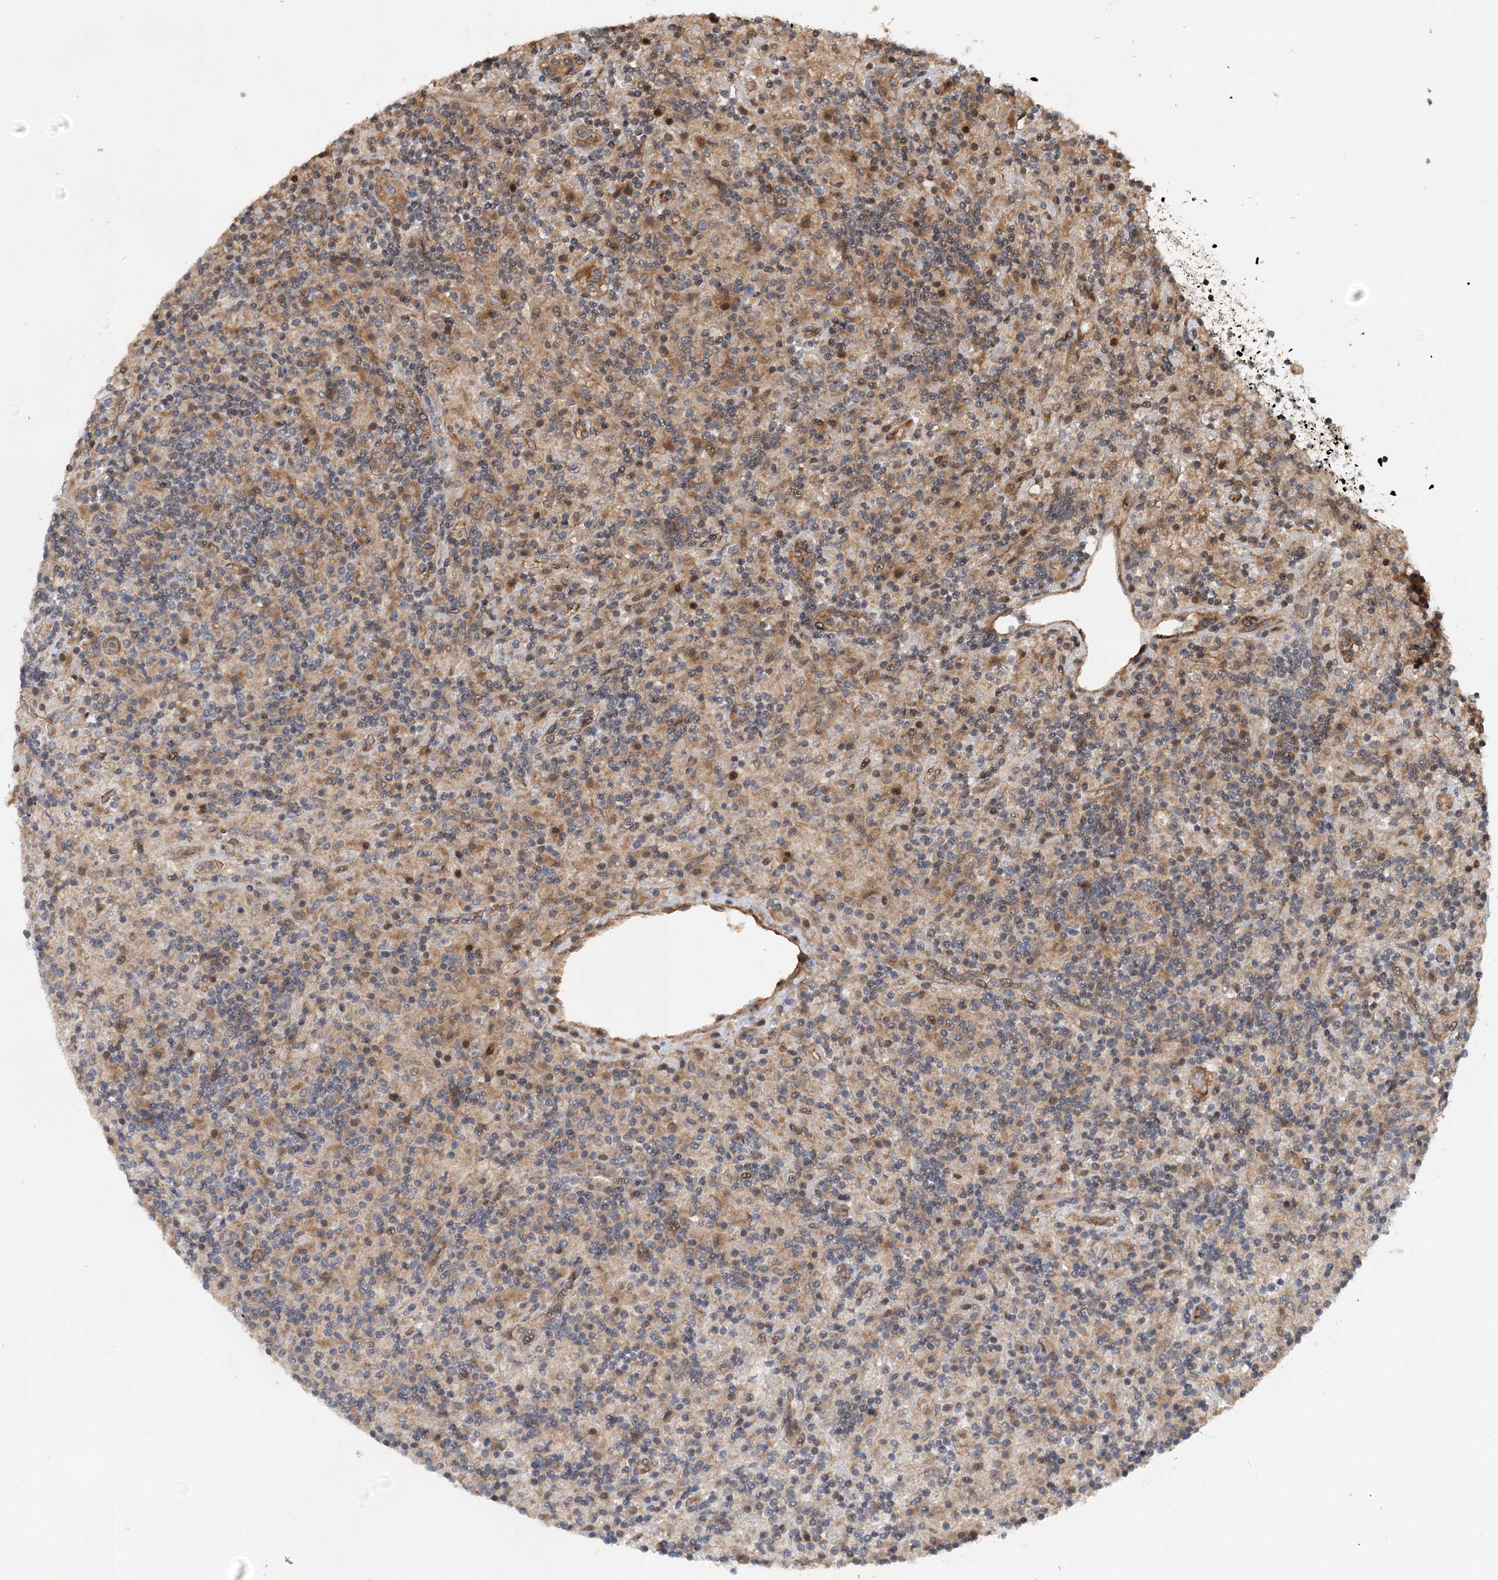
{"staining": {"intensity": "weak", "quantity": ">75%", "location": "cytoplasmic/membranous"}, "tissue": "lymphoma", "cell_type": "Tumor cells", "image_type": "cancer", "snomed": [{"axis": "morphology", "description": "Hodgkin's disease, NOS"}, {"axis": "topography", "description": "Lymph node"}], "caption": "Approximately >75% of tumor cells in human Hodgkin's disease display weak cytoplasmic/membranous protein expression as visualized by brown immunohistochemical staining.", "gene": "INSIG2", "patient": {"sex": "male", "age": 70}}